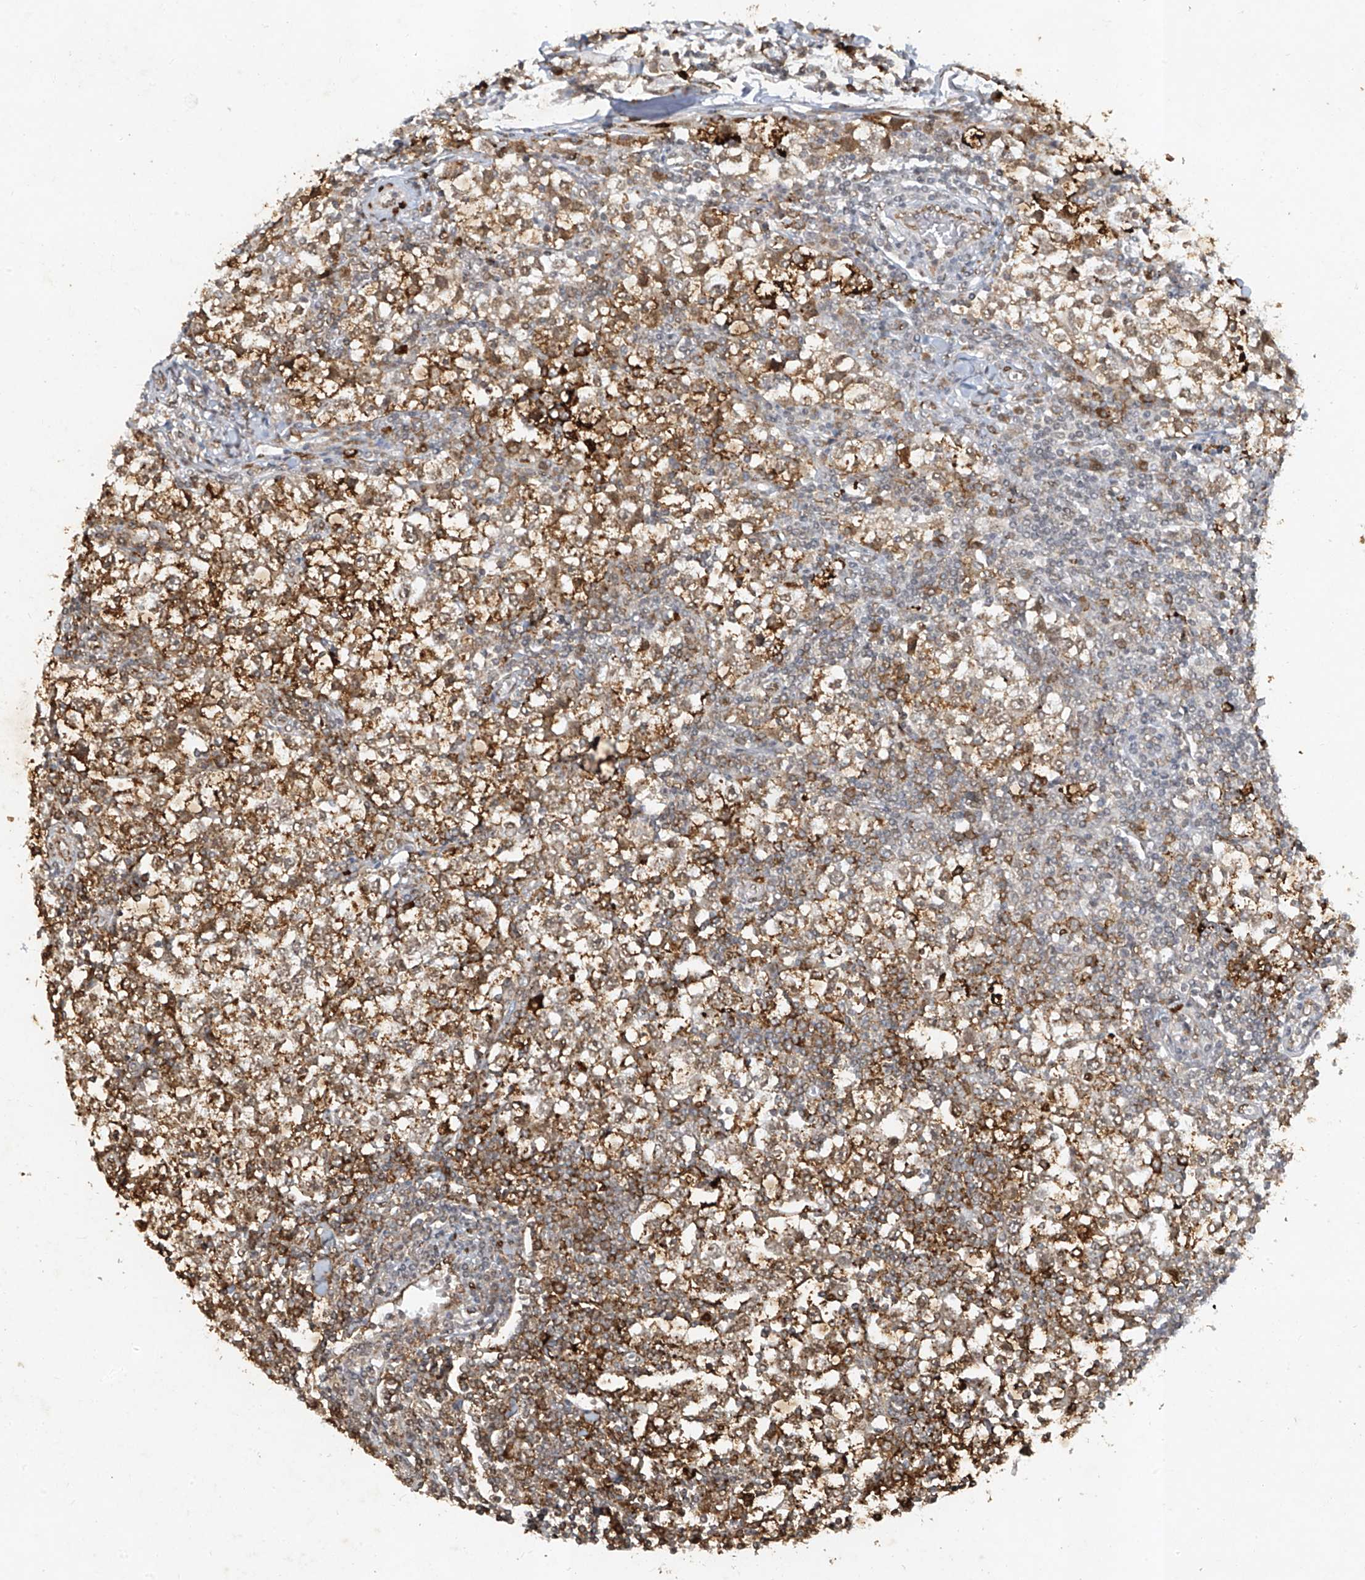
{"staining": {"intensity": "moderate", "quantity": ">75%", "location": "cytoplasmic/membranous"}, "tissue": "testis cancer", "cell_type": "Tumor cells", "image_type": "cancer", "snomed": [{"axis": "morphology", "description": "Seminoma, NOS"}, {"axis": "topography", "description": "Testis"}], "caption": "Tumor cells demonstrate moderate cytoplasmic/membranous expression in approximately >75% of cells in testis cancer (seminoma). The protein of interest is shown in brown color, while the nuclei are stained blue.", "gene": "ATRIP", "patient": {"sex": "male", "age": 65}}